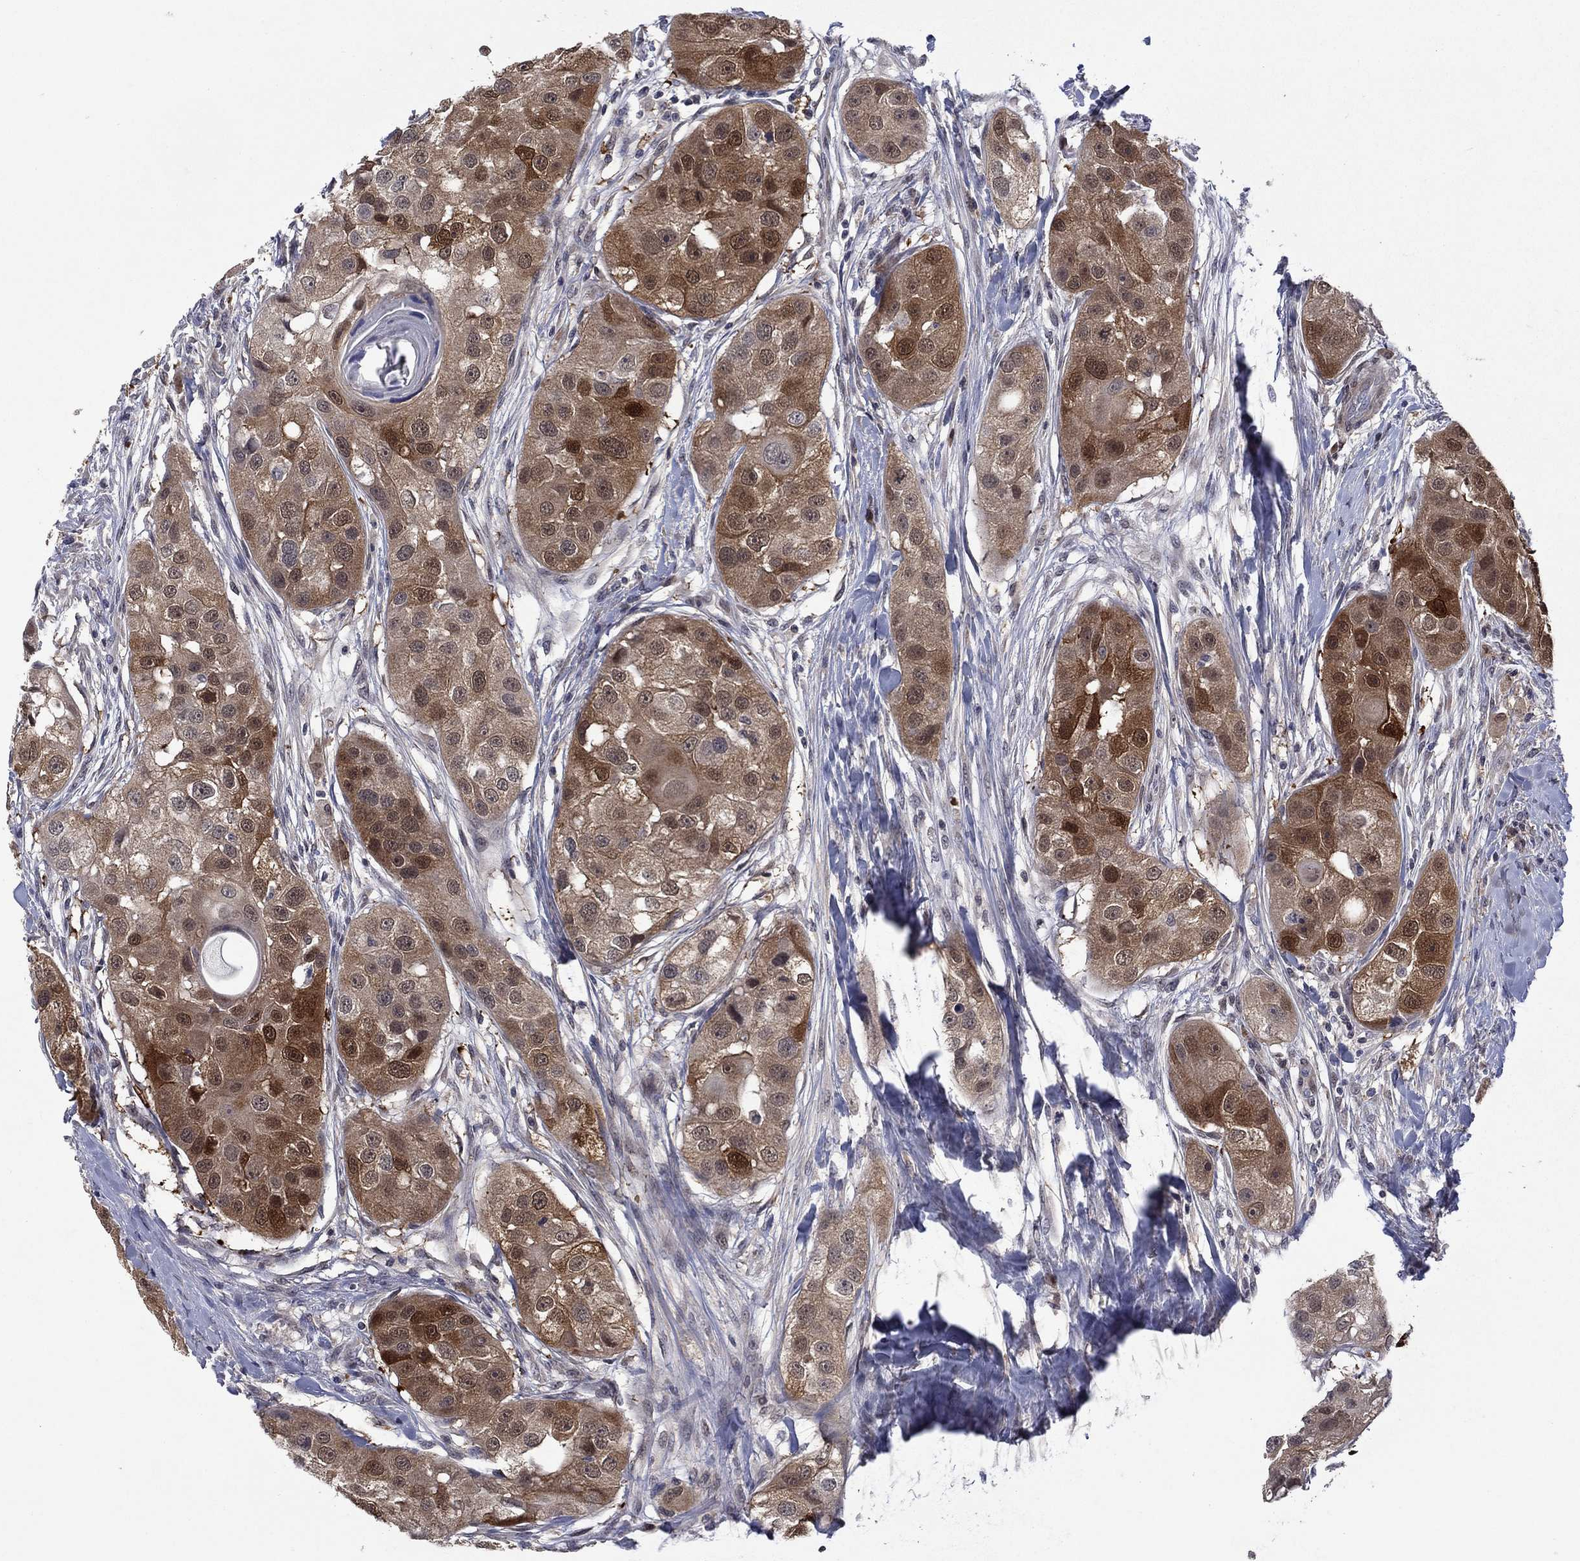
{"staining": {"intensity": "moderate", "quantity": ">75%", "location": "cytoplasmic/membranous,nuclear"}, "tissue": "head and neck cancer", "cell_type": "Tumor cells", "image_type": "cancer", "snomed": [{"axis": "morphology", "description": "Normal tissue, NOS"}, {"axis": "morphology", "description": "Squamous cell carcinoma, NOS"}, {"axis": "topography", "description": "Skeletal muscle"}, {"axis": "topography", "description": "Head-Neck"}], "caption": "Squamous cell carcinoma (head and neck) tissue demonstrates moderate cytoplasmic/membranous and nuclear positivity in about >75% of tumor cells", "gene": "CBR1", "patient": {"sex": "male", "age": 51}}